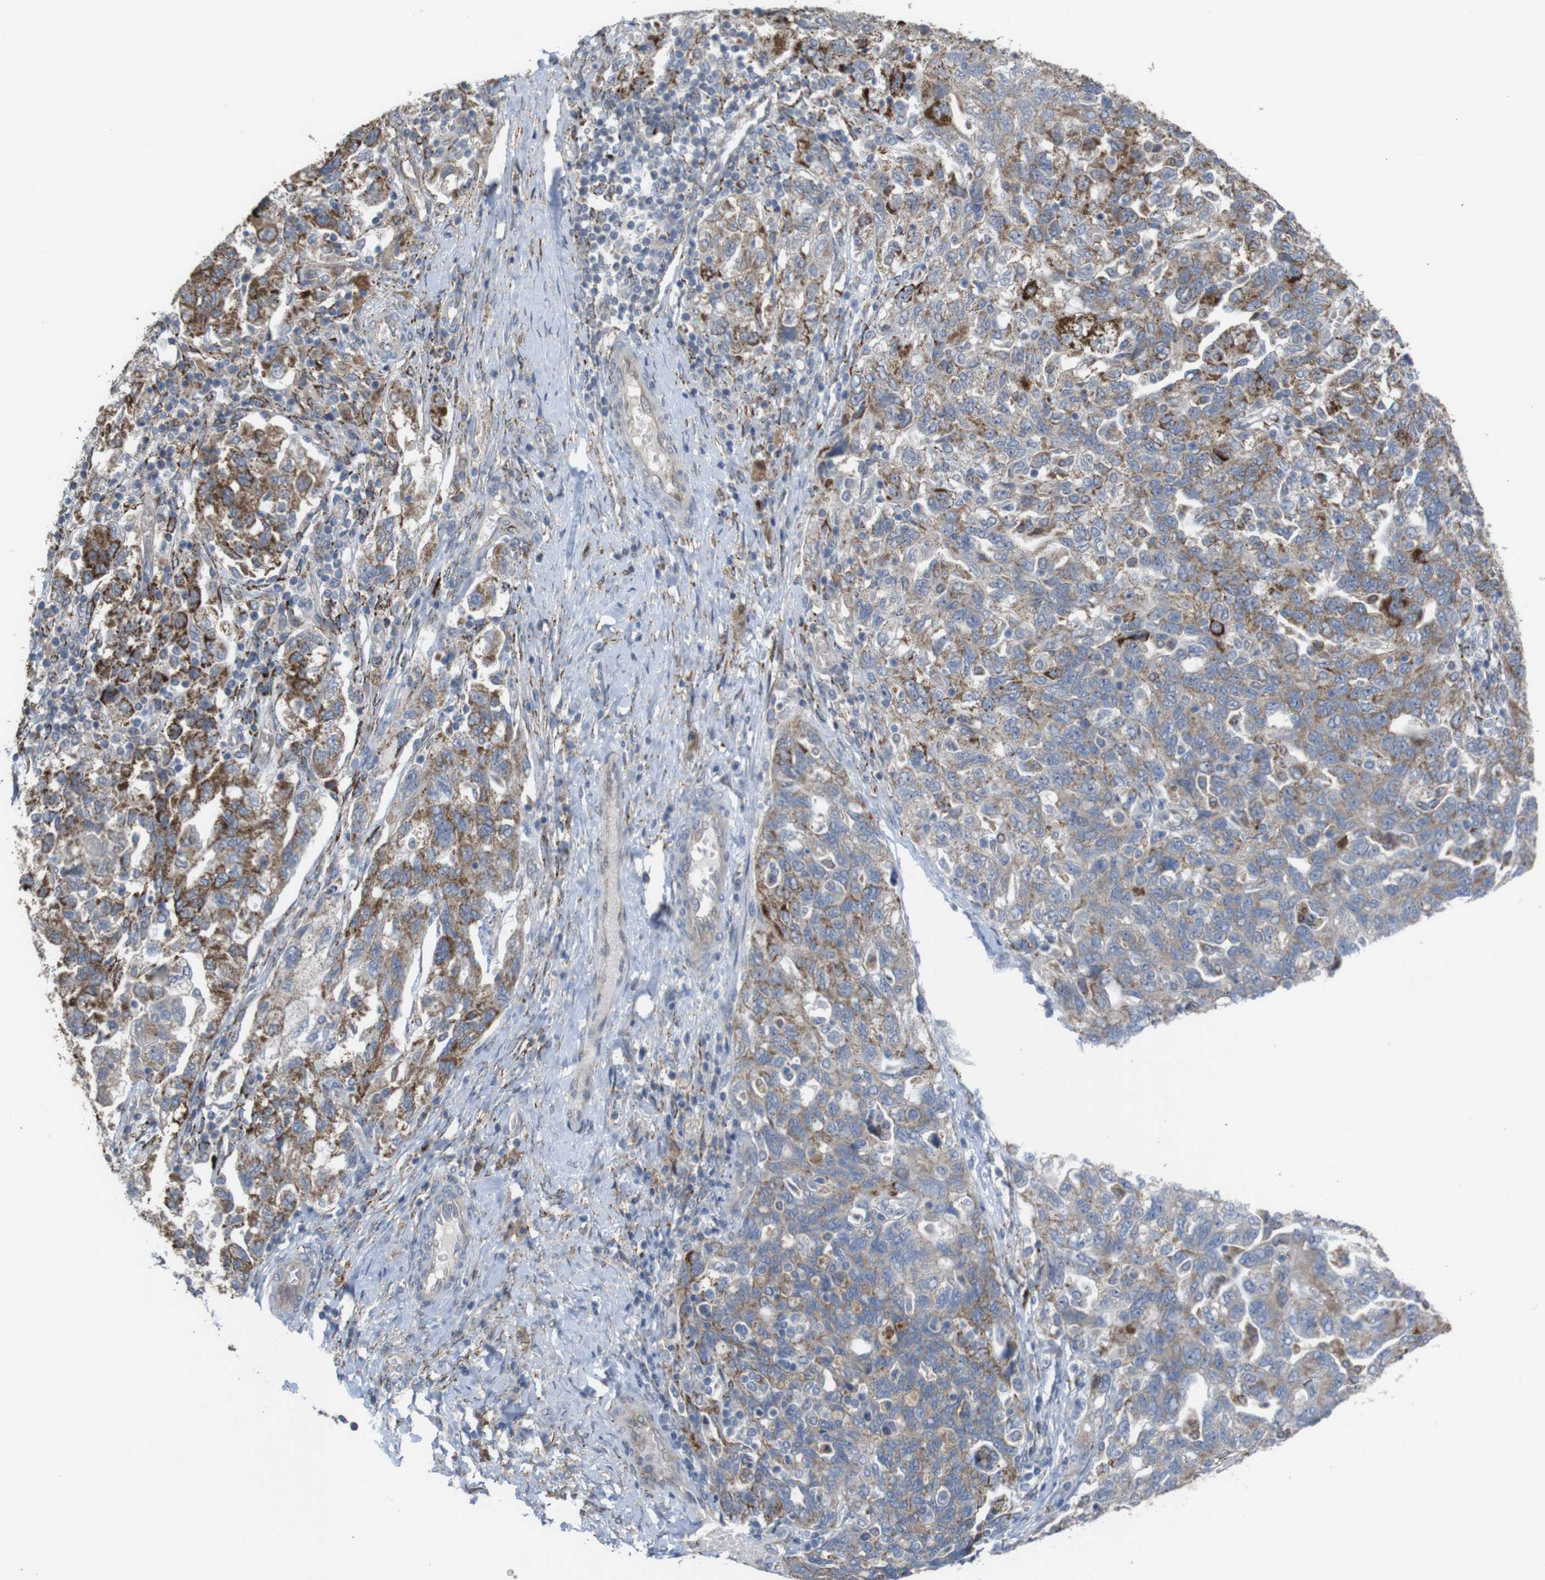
{"staining": {"intensity": "strong", "quantity": "<25%", "location": "cytoplasmic/membranous"}, "tissue": "ovarian cancer", "cell_type": "Tumor cells", "image_type": "cancer", "snomed": [{"axis": "morphology", "description": "Carcinoma, NOS"}, {"axis": "morphology", "description": "Cystadenocarcinoma, serous, NOS"}, {"axis": "topography", "description": "Ovary"}], "caption": "Tumor cells exhibit medium levels of strong cytoplasmic/membranous positivity in about <25% of cells in human ovarian cancer.", "gene": "PTPRR", "patient": {"sex": "female", "age": 69}}